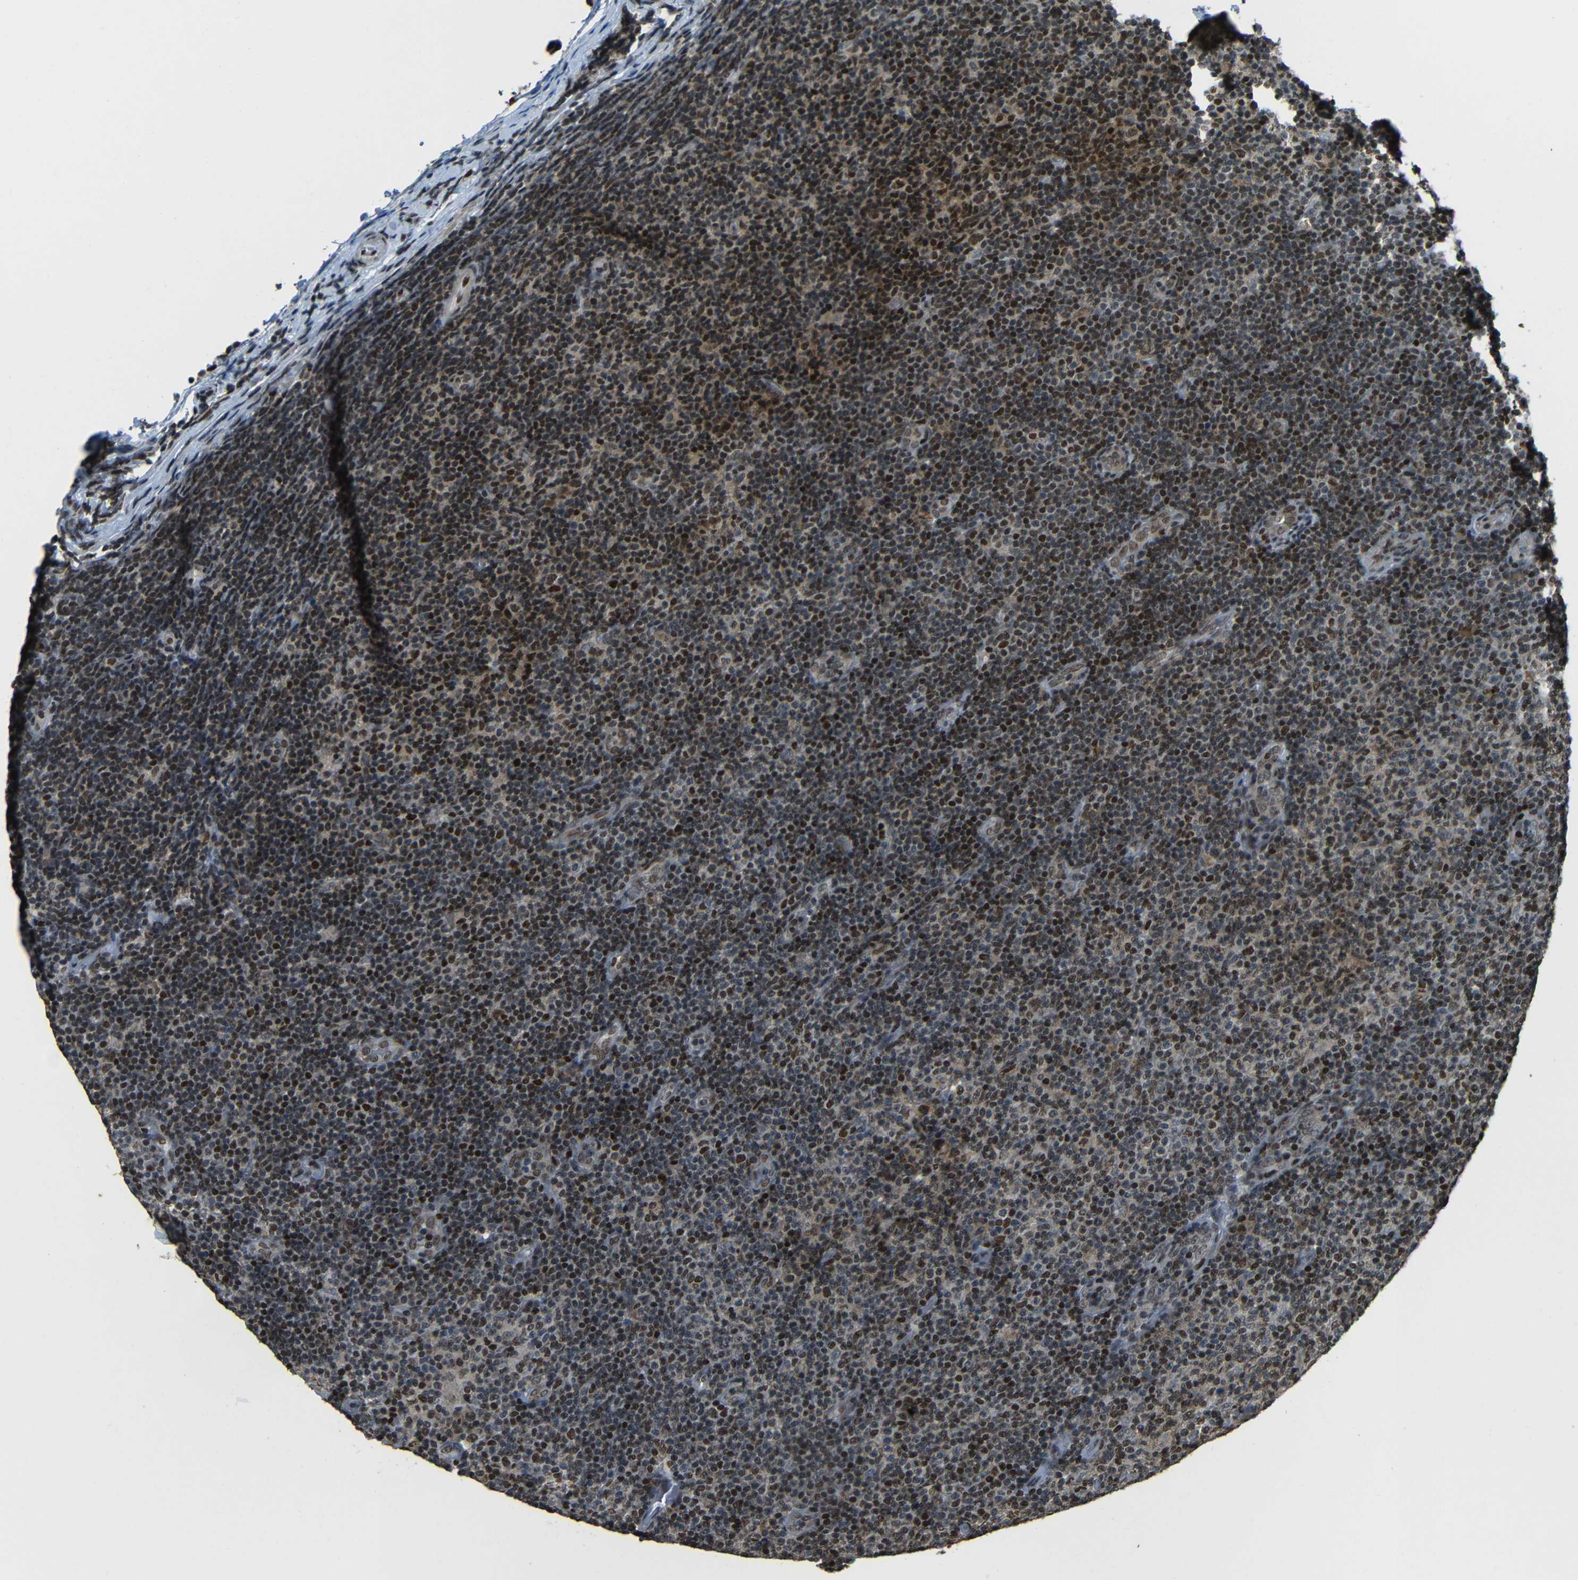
{"staining": {"intensity": "moderate", "quantity": ">75%", "location": "nuclear"}, "tissue": "lymphoma", "cell_type": "Tumor cells", "image_type": "cancer", "snomed": [{"axis": "morphology", "description": "Malignant lymphoma, non-Hodgkin's type, Low grade"}, {"axis": "topography", "description": "Lymph node"}], "caption": "Moderate nuclear staining for a protein is seen in approximately >75% of tumor cells of lymphoma using immunohistochemistry (IHC).", "gene": "PSIP1", "patient": {"sex": "male", "age": 83}}